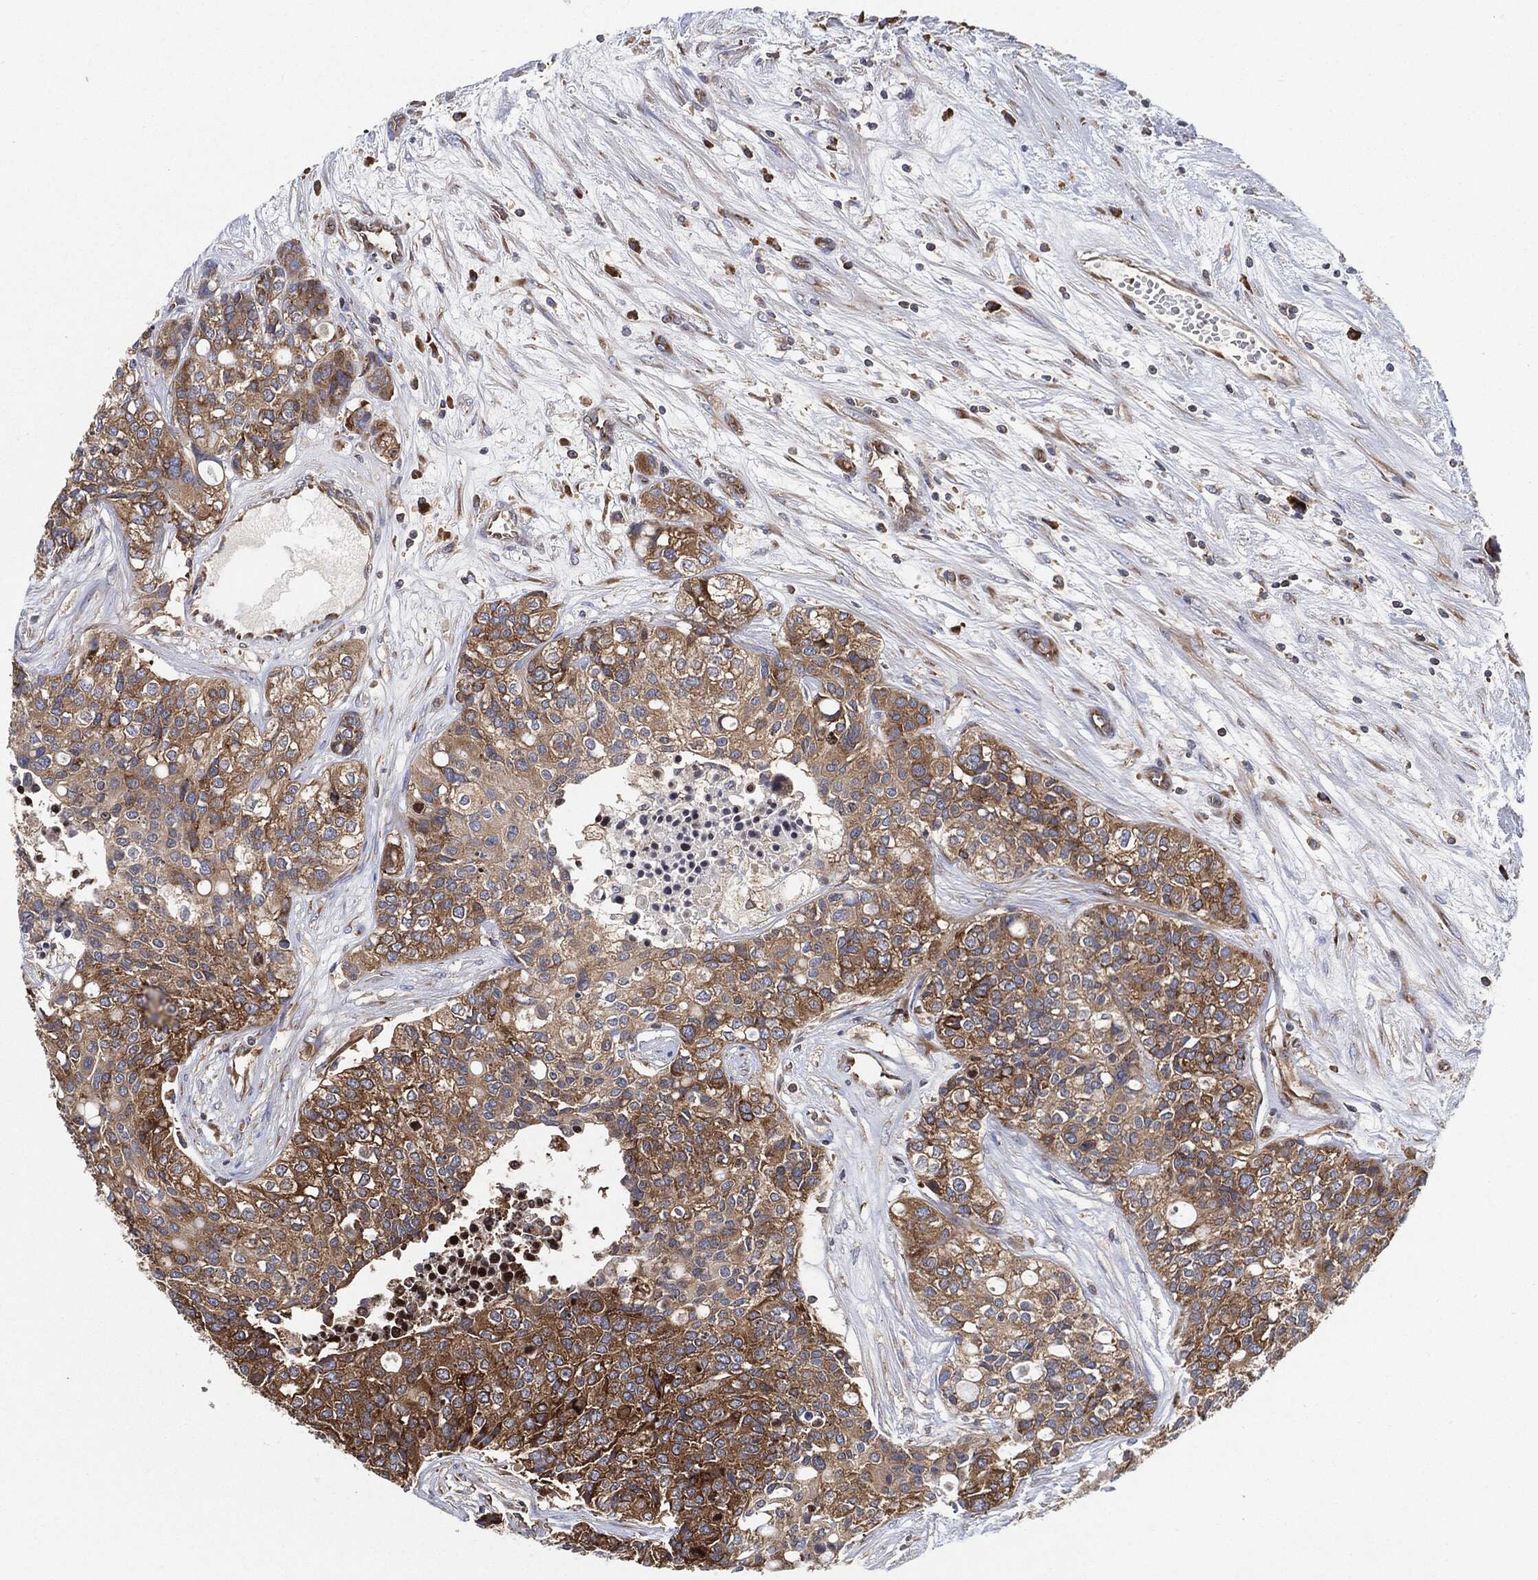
{"staining": {"intensity": "moderate", "quantity": ">75%", "location": "cytoplasmic/membranous"}, "tissue": "carcinoid", "cell_type": "Tumor cells", "image_type": "cancer", "snomed": [{"axis": "morphology", "description": "Carcinoid, malignant, NOS"}, {"axis": "topography", "description": "Colon"}], "caption": "A medium amount of moderate cytoplasmic/membranous staining is appreciated in approximately >75% of tumor cells in carcinoid tissue. The protein is shown in brown color, while the nuclei are stained blue.", "gene": "EIF2S2", "patient": {"sex": "male", "age": 81}}